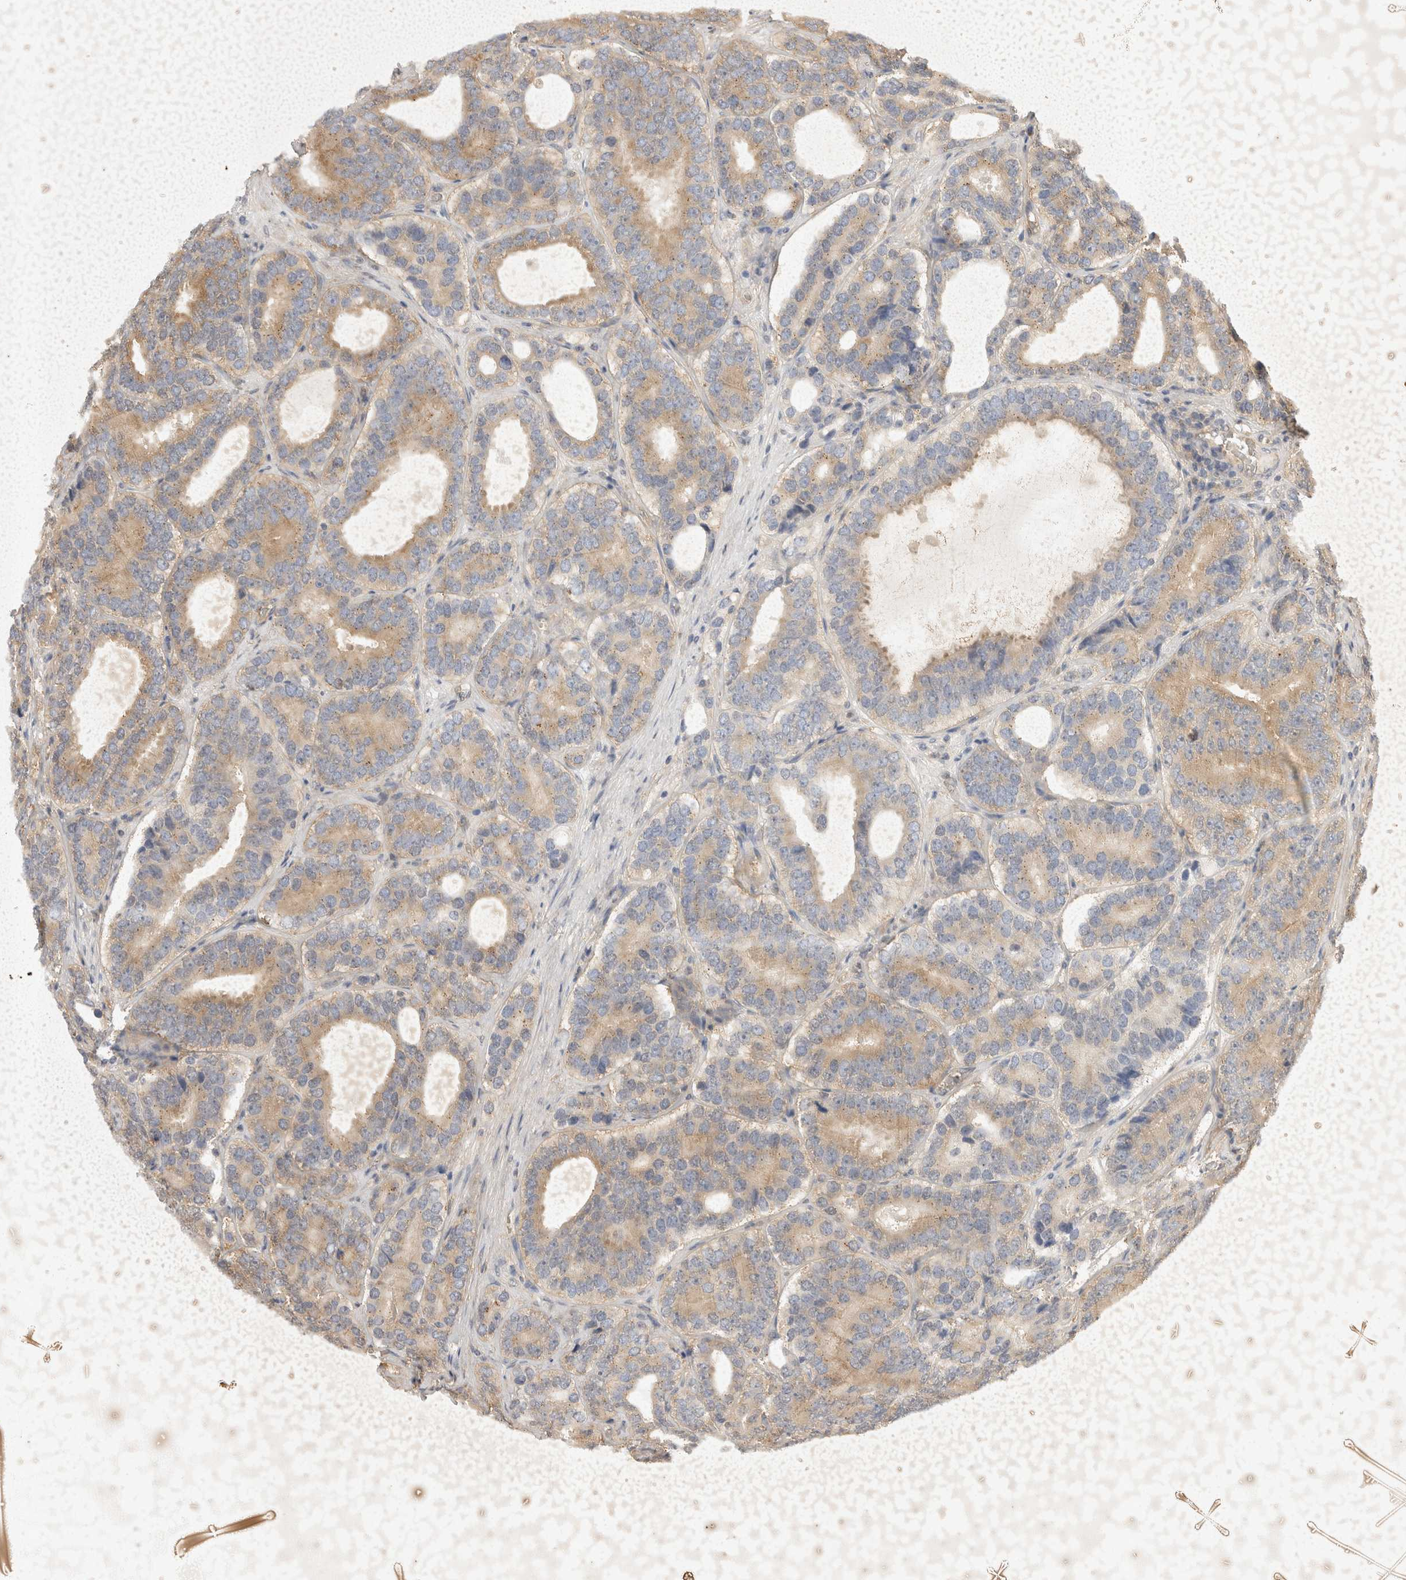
{"staining": {"intensity": "moderate", "quantity": ">75%", "location": "cytoplasmic/membranous"}, "tissue": "prostate cancer", "cell_type": "Tumor cells", "image_type": "cancer", "snomed": [{"axis": "morphology", "description": "Adenocarcinoma, High grade"}, {"axis": "topography", "description": "Prostate"}], "caption": "Prostate cancer was stained to show a protein in brown. There is medium levels of moderate cytoplasmic/membranous staining in about >75% of tumor cells. (Stains: DAB in brown, nuclei in blue, Microscopy: brightfield microscopy at high magnification).", "gene": "EIF4G3", "patient": {"sex": "male", "age": 56}}